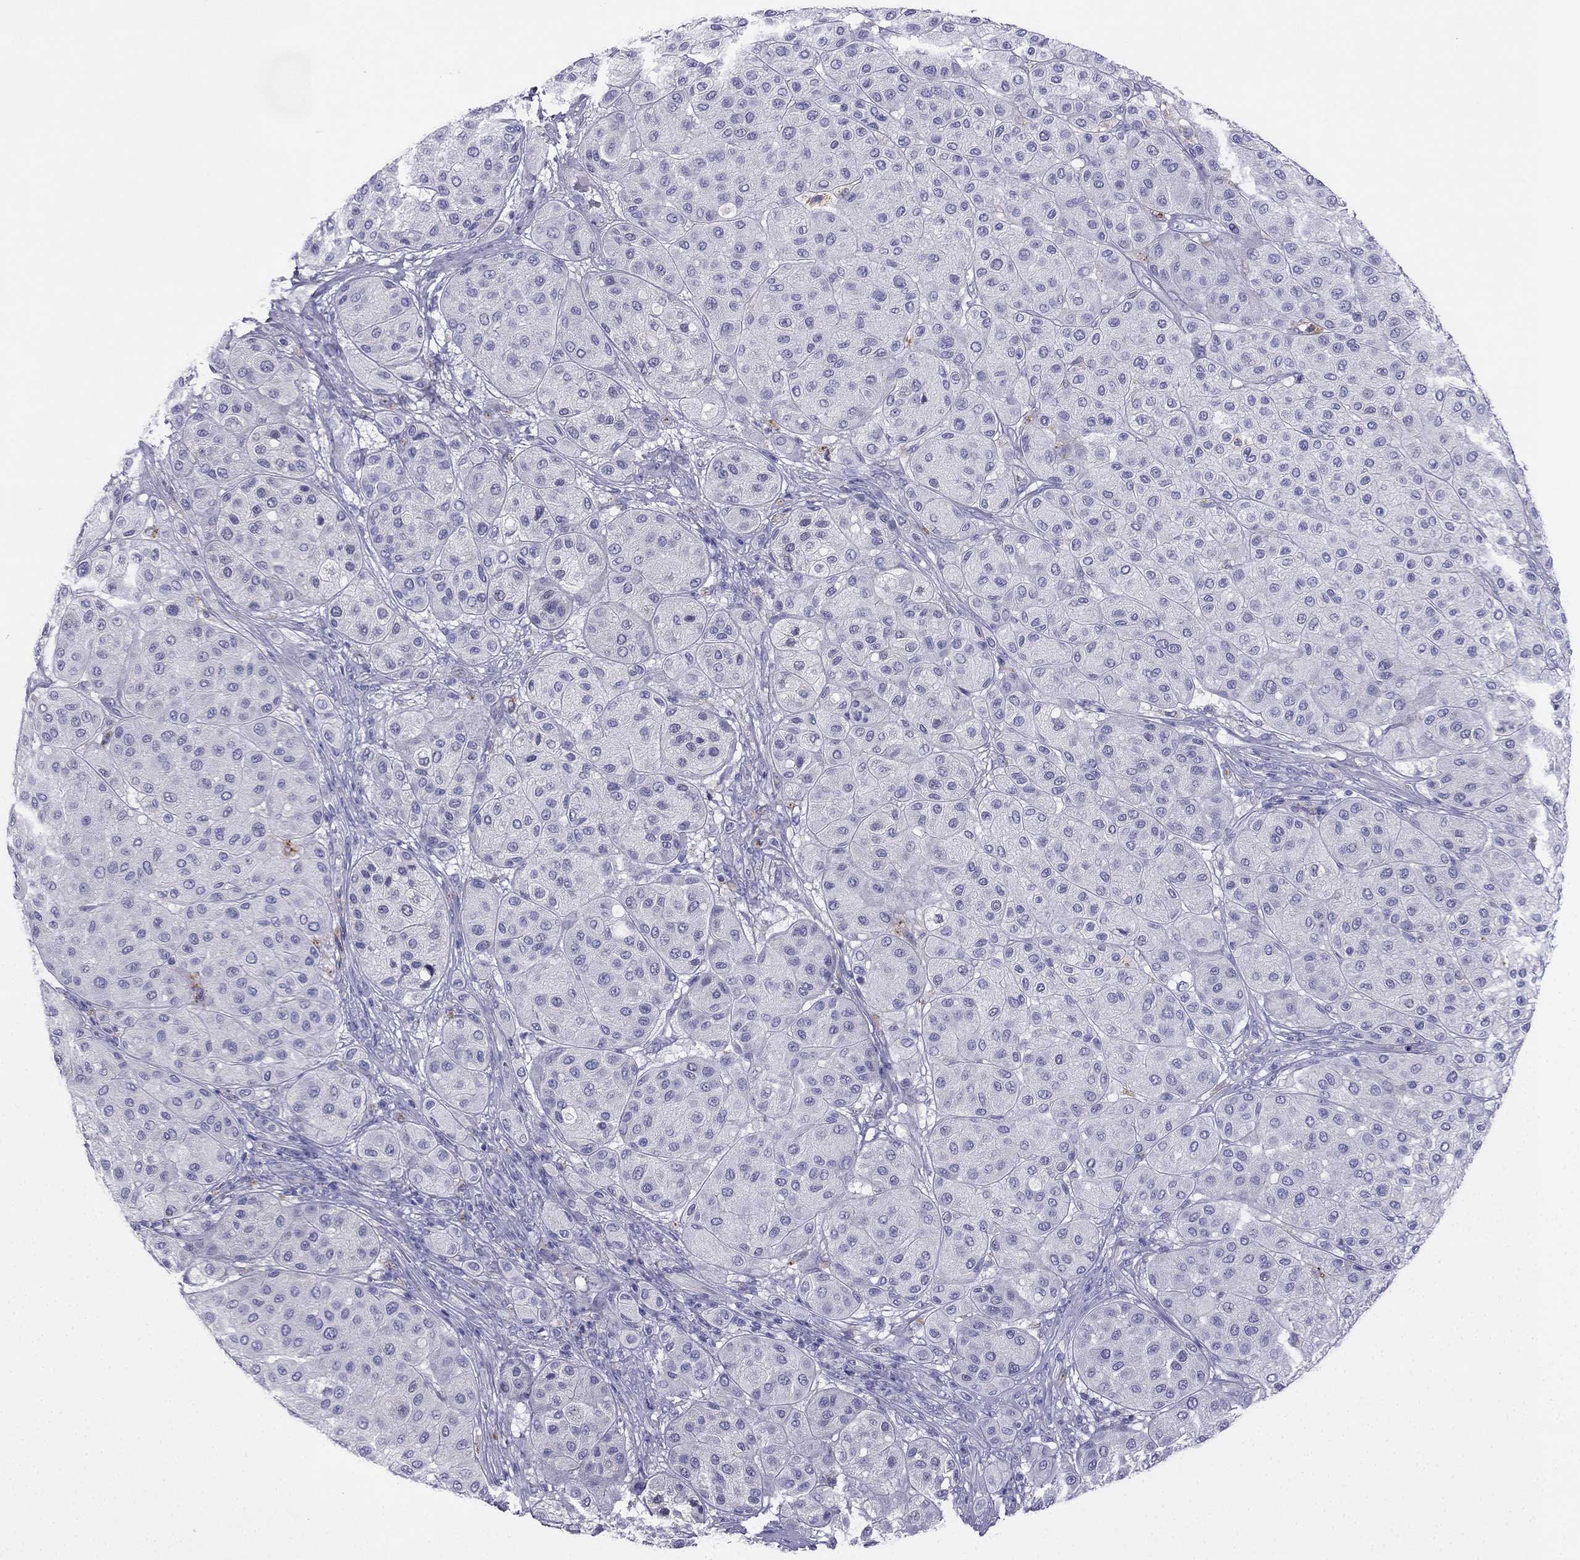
{"staining": {"intensity": "negative", "quantity": "none", "location": "none"}, "tissue": "melanoma", "cell_type": "Tumor cells", "image_type": "cancer", "snomed": [{"axis": "morphology", "description": "Malignant melanoma, Metastatic site"}, {"axis": "topography", "description": "Smooth muscle"}], "caption": "Immunohistochemical staining of melanoma reveals no significant expression in tumor cells.", "gene": "ALOXE3", "patient": {"sex": "male", "age": 41}}